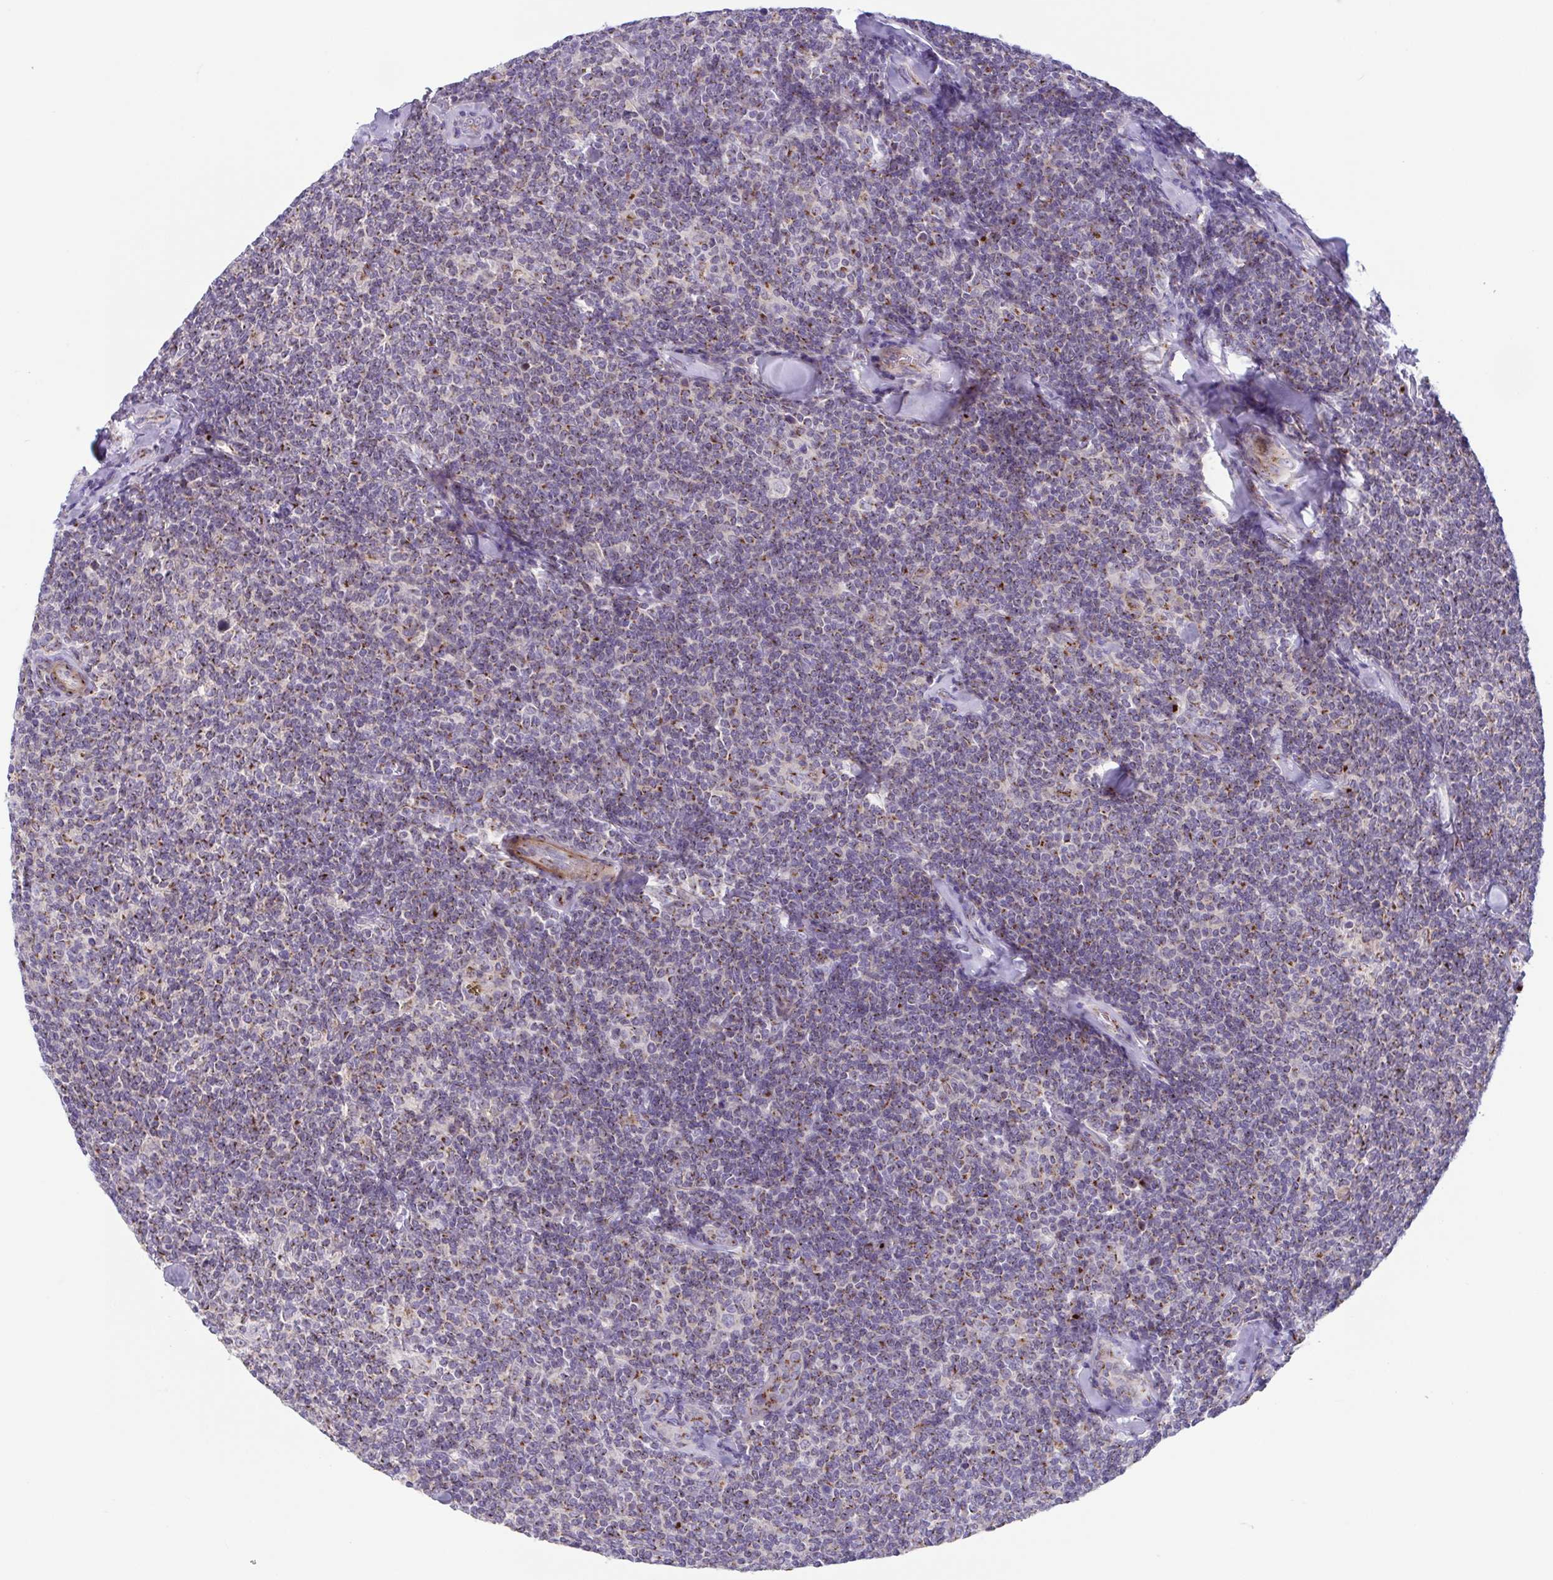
{"staining": {"intensity": "moderate", "quantity": "<25%", "location": "cytoplasmic/membranous"}, "tissue": "lymphoma", "cell_type": "Tumor cells", "image_type": "cancer", "snomed": [{"axis": "morphology", "description": "Malignant lymphoma, non-Hodgkin's type, Low grade"}, {"axis": "topography", "description": "Lymph node"}], "caption": "This histopathology image shows immunohistochemistry (IHC) staining of malignant lymphoma, non-Hodgkin's type (low-grade), with low moderate cytoplasmic/membranous expression in approximately <25% of tumor cells.", "gene": "COL17A1", "patient": {"sex": "female", "age": 56}}